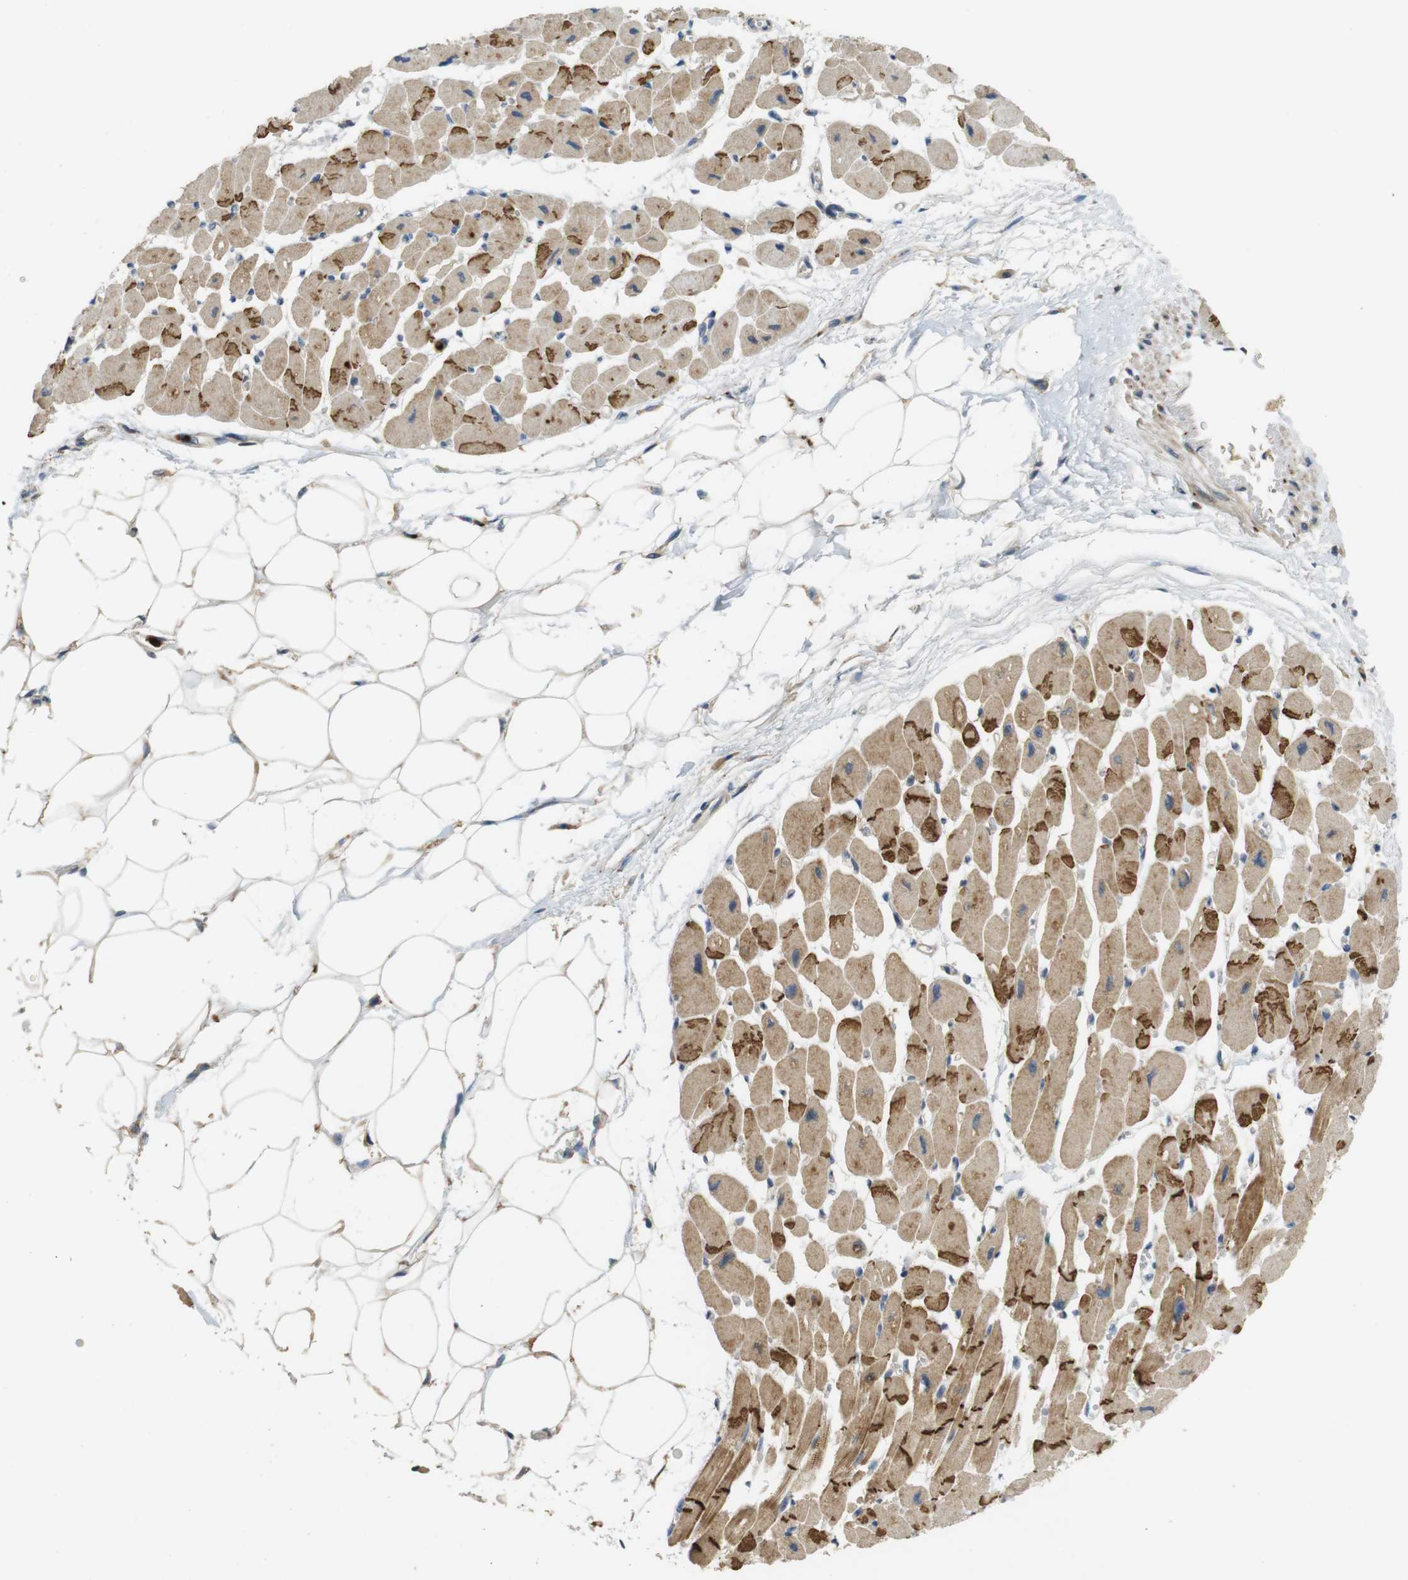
{"staining": {"intensity": "strong", "quantity": "25%-75%", "location": "cytoplasmic/membranous"}, "tissue": "heart muscle", "cell_type": "Cardiomyocytes", "image_type": "normal", "snomed": [{"axis": "morphology", "description": "Normal tissue, NOS"}, {"axis": "topography", "description": "Heart"}], "caption": "Cardiomyocytes show high levels of strong cytoplasmic/membranous staining in approximately 25%-75% of cells in normal human heart muscle.", "gene": "TMX3", "patient": {"sex": "female", "age": 54}}